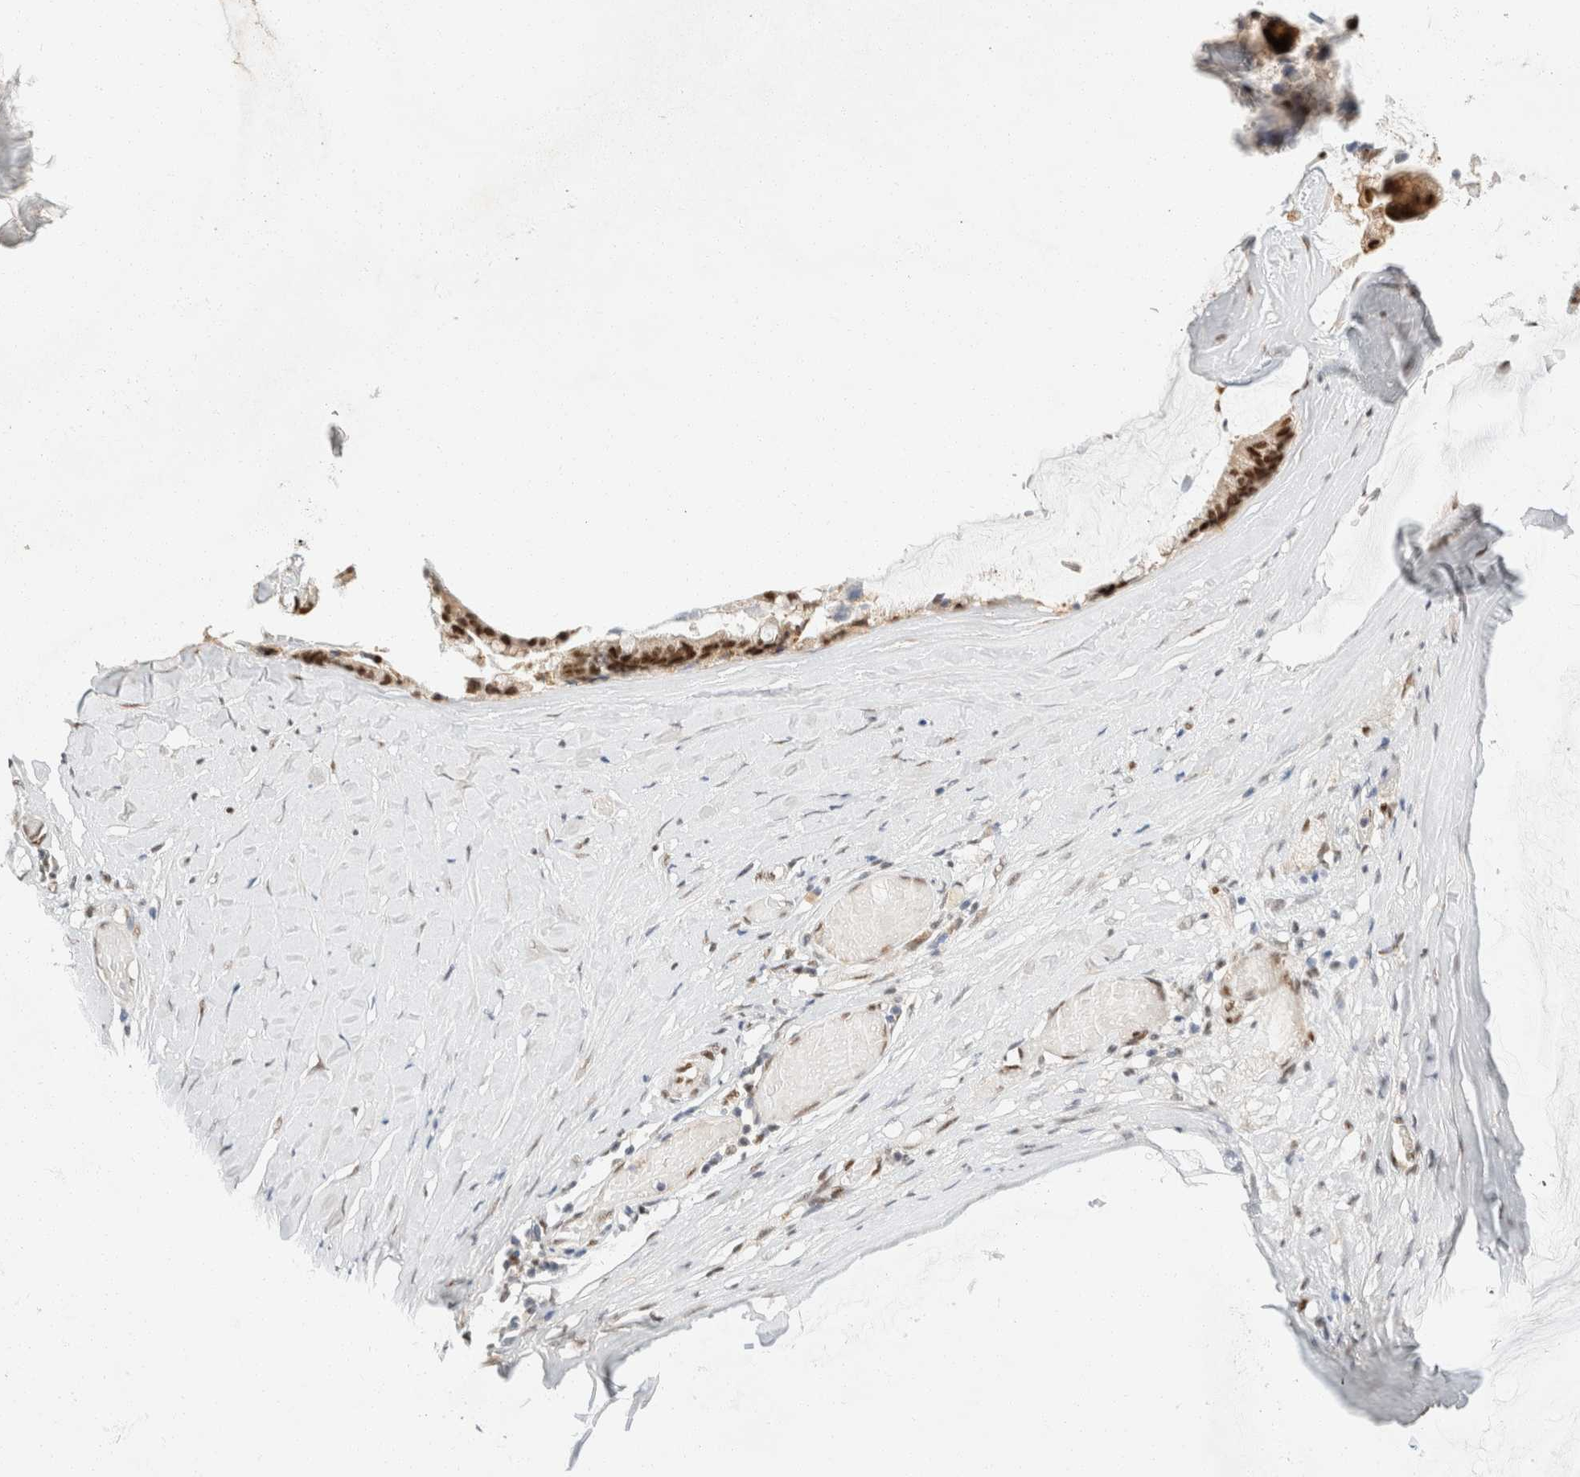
{"staining": {"intensity": "strong", "quantity": ">75%", "location": "nuclear"}, "tissue": "ovarian cancer", "cell_type": "Tumor cells", "image_type": "cancer", "snomed": [{"axis": "morphology", "description": "Cystadenocarcinoma, mucinous, NOS"}, {"axis": "topography", "description": "Ovary"}], "caption": "Immunohistochemistry micrograph of neoplastic tissue: ovarian mucinous cystadenocarcinoma stained using immunohistochemistry exhibits high levels of strong protein expression localized specifically in the nuclear of tumor cells, appearing as a nuclear brown color.", "gene": "ZNF768", "patient": {"sex": "female", "age": 39}}